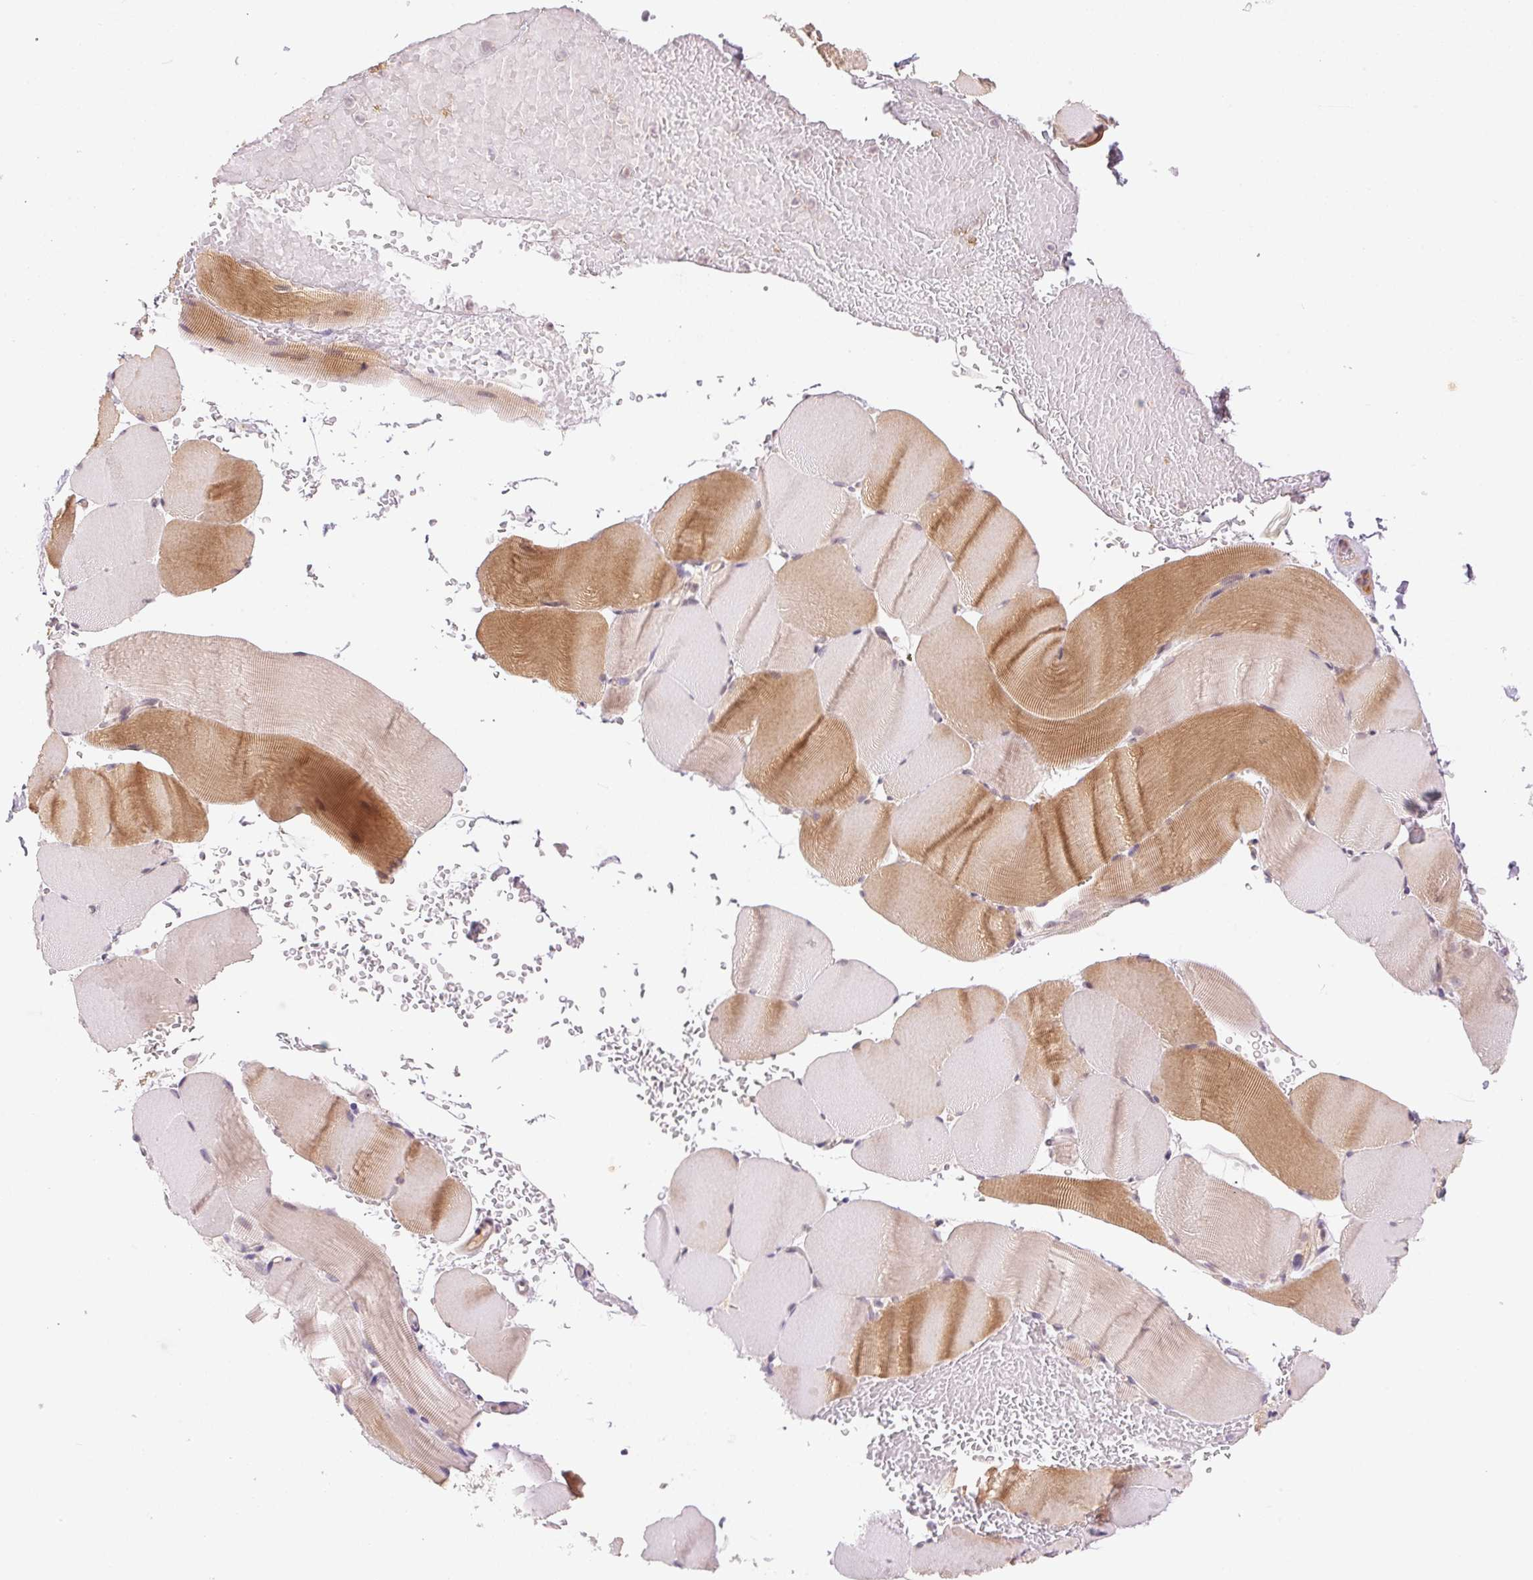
{"staining": {"intensity": "moderate", "quantity": "<25%", "location": "cytoplasmic/membranous"}, "tissue": "skeletal muscle", "cell_type": "Myocytes", "image_type": "normal", "snomed": [{"axis": "morphology", "description": "Normal tissue, NOS"}, {"axis": "topography", "description": "Skeletal muscle"}], "caption": "Skeletal muscle stained with DAB IHC reveals low levels of moderate cytoplasmic/membranous positivity in about <25% of myocytes.", "gene": "BNIP5", "patient": {"sex": "female", "age": 37}}